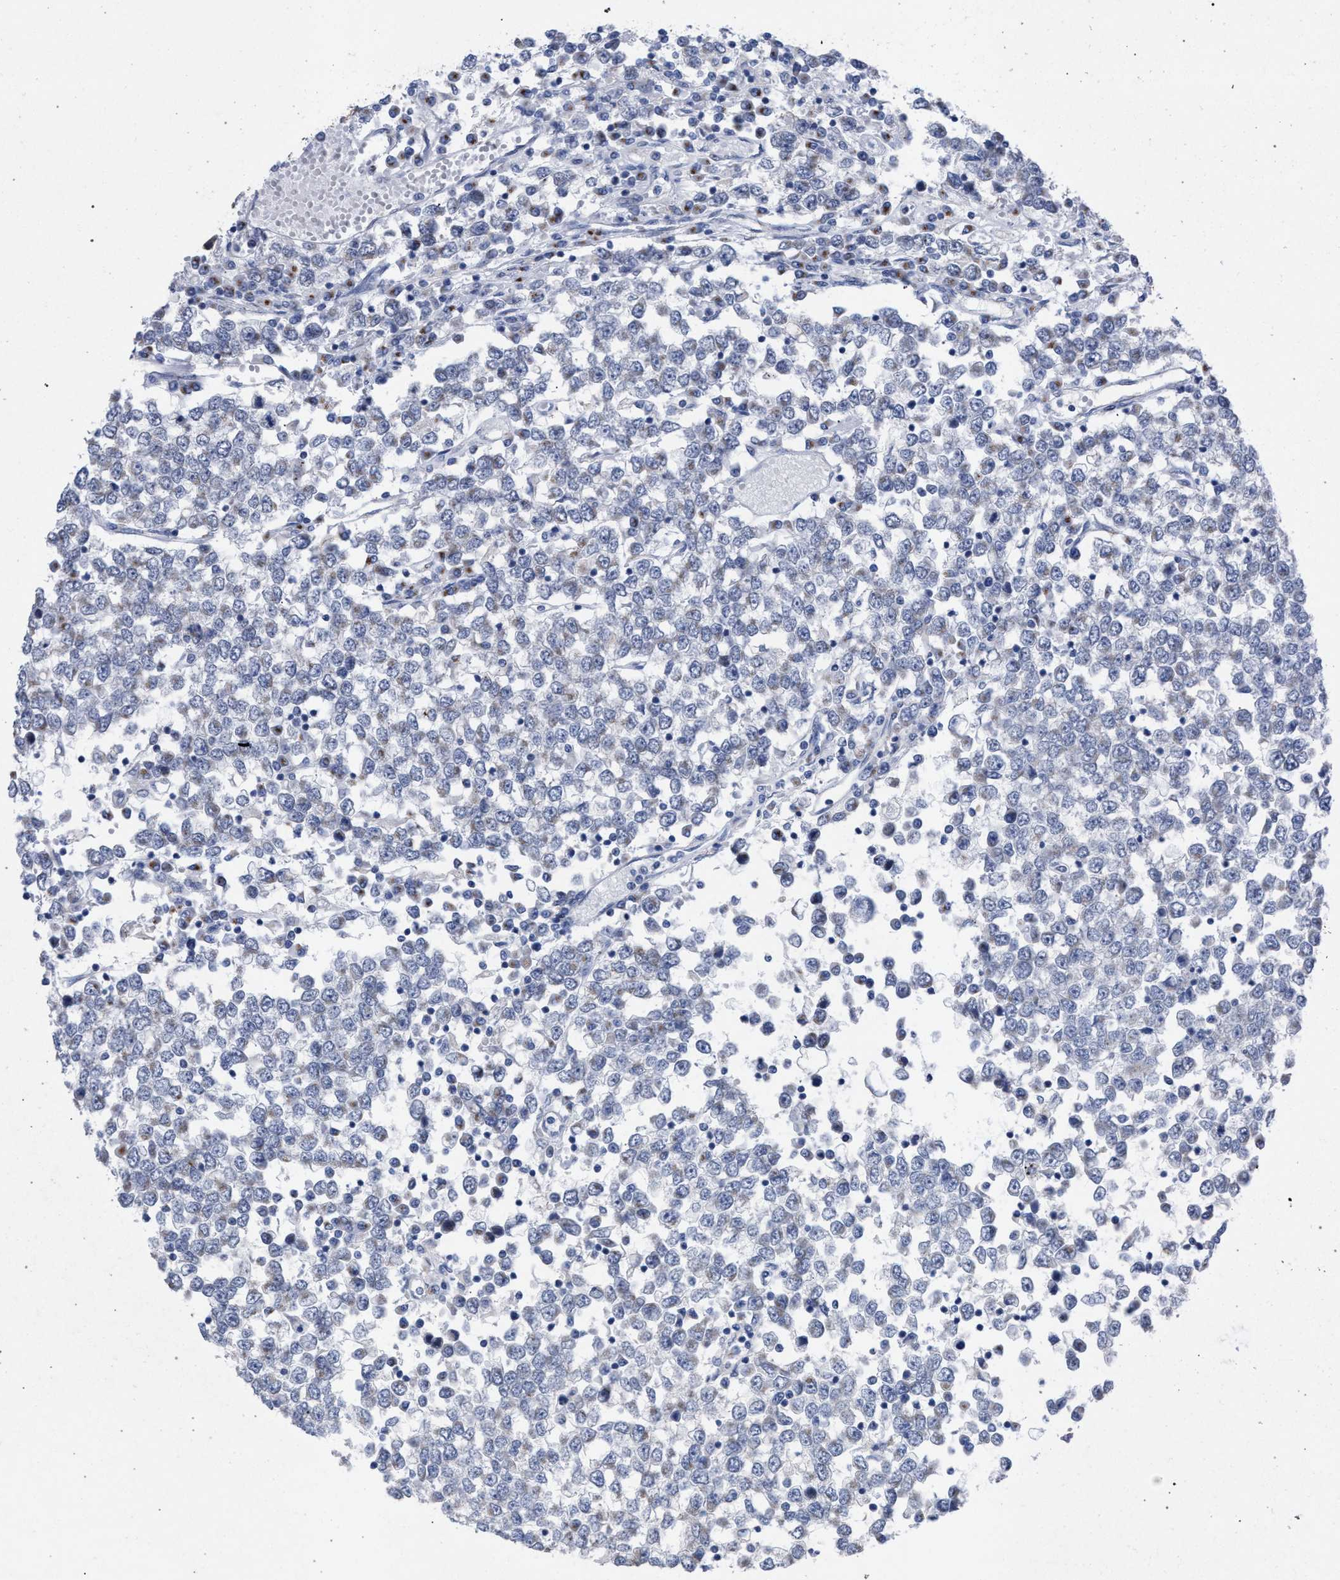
{"staining": {"intensity": "negative", "quantity": "none", "location": "none"}, "tissue": "testis cancer", "cell_type": "Tumor cells", "image_type": "cancer", "snomed": [{"axis": "morphology", "description": "Seminoma, NOS"}, {"axis": "topography", "description": "Testis"}], "caption": "Immunohistochemistry (IHC) photomicrograph of neoplastic tissue: human seminoma (testis) stained with DAB displays no significant protein expression in tumor cells.", "gene": "GOLGA2", "patient": {"sex": "male", "age": 65}}